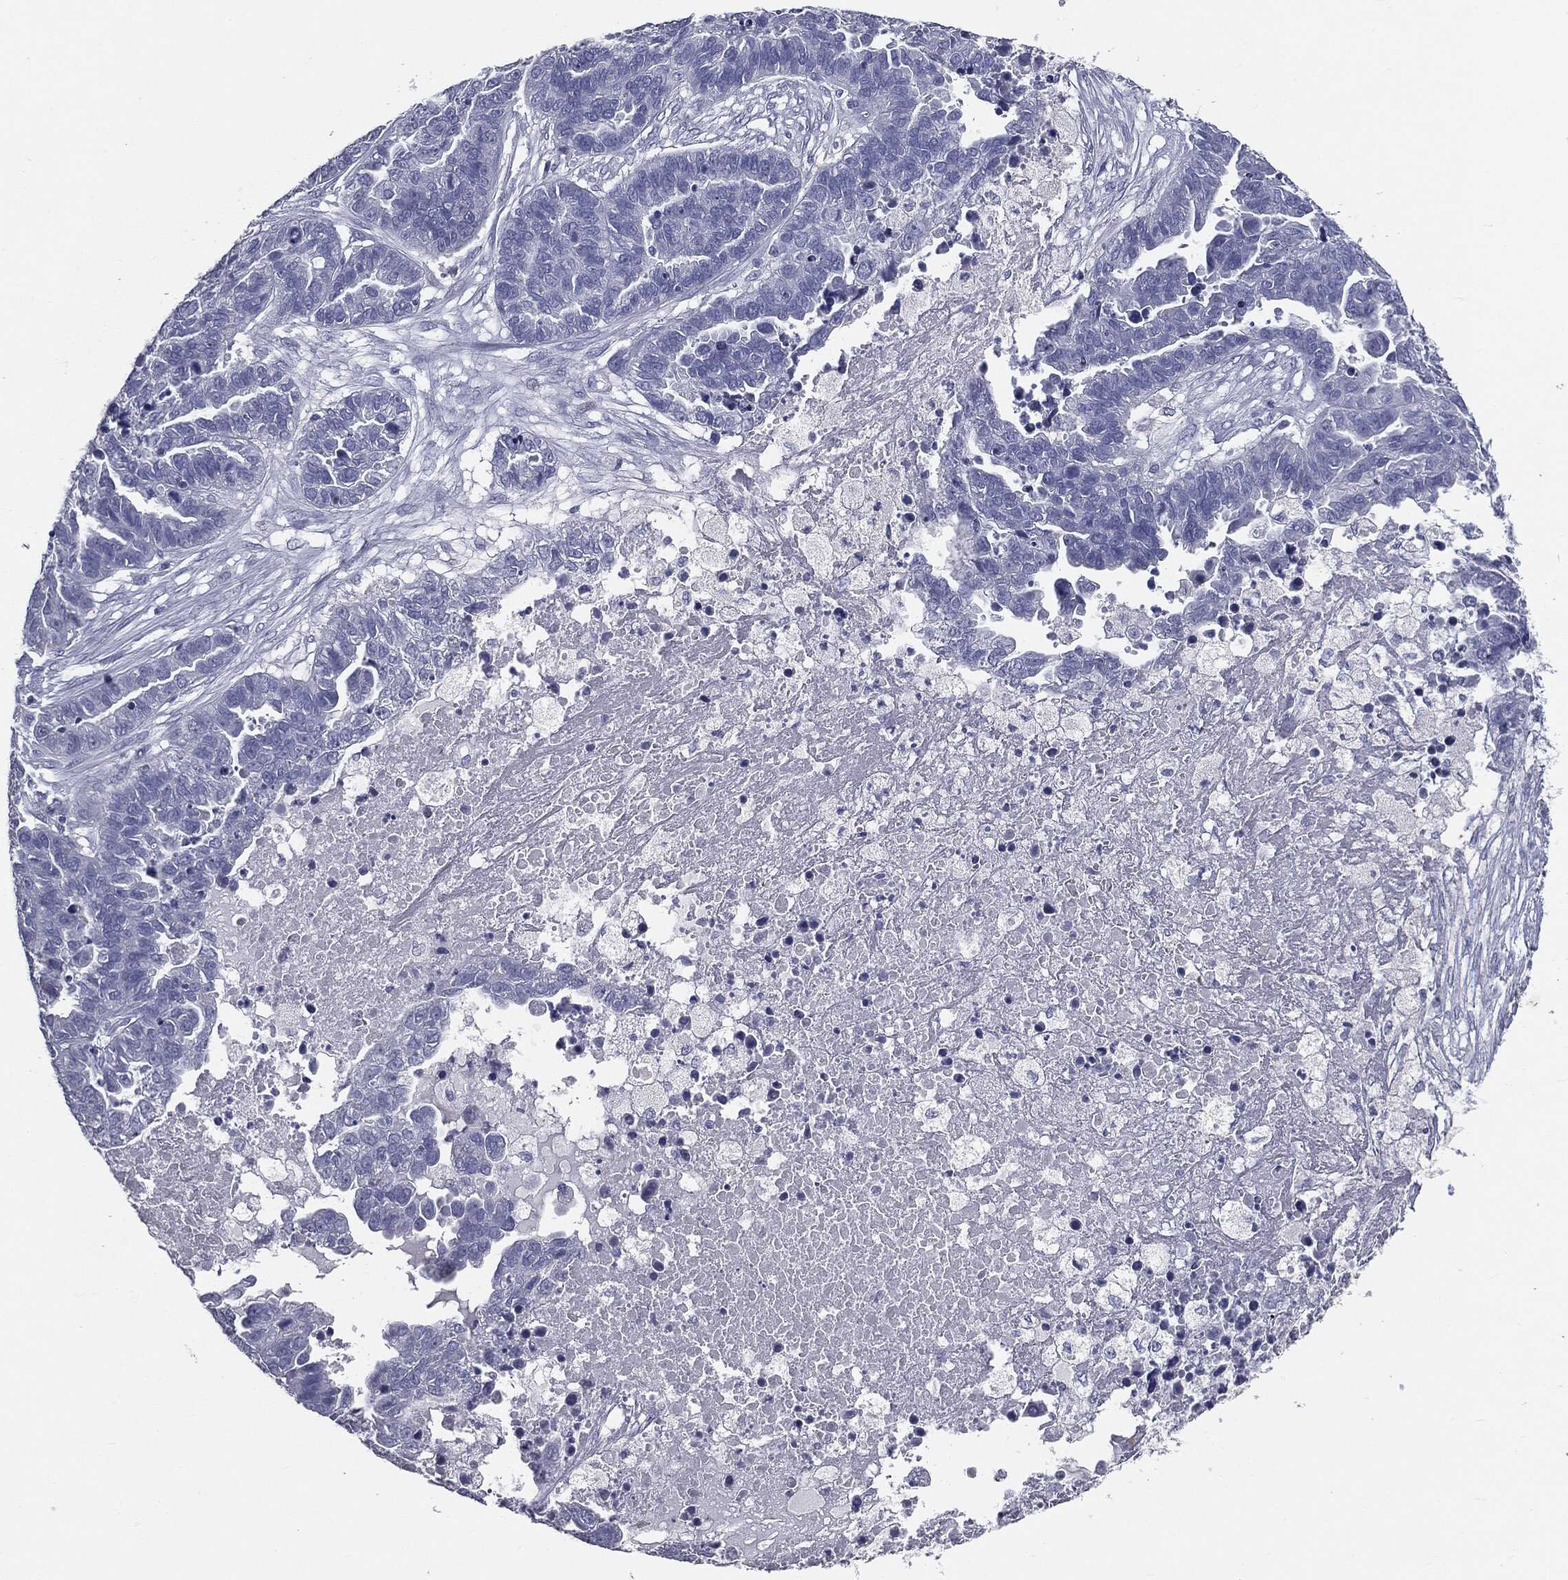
{"staining": {"intensity": "negative", "quantity": "none", "location": "none"}, "tissue": "ovarian cancer", "cell_type": "Tumor cells", "image_type": "cancer", "snomed": [{"axis": "morphology", "description": "Cystadenocarcinoma, serous, NOS"}, {"axis": "topography", "description": "Ovary"}], "caption": "The micrograph demonstrates no significant staining in tumor cells of ovarian cancer.", "gene": "AFP", "patient": {"sex": "female", "age": 87}}